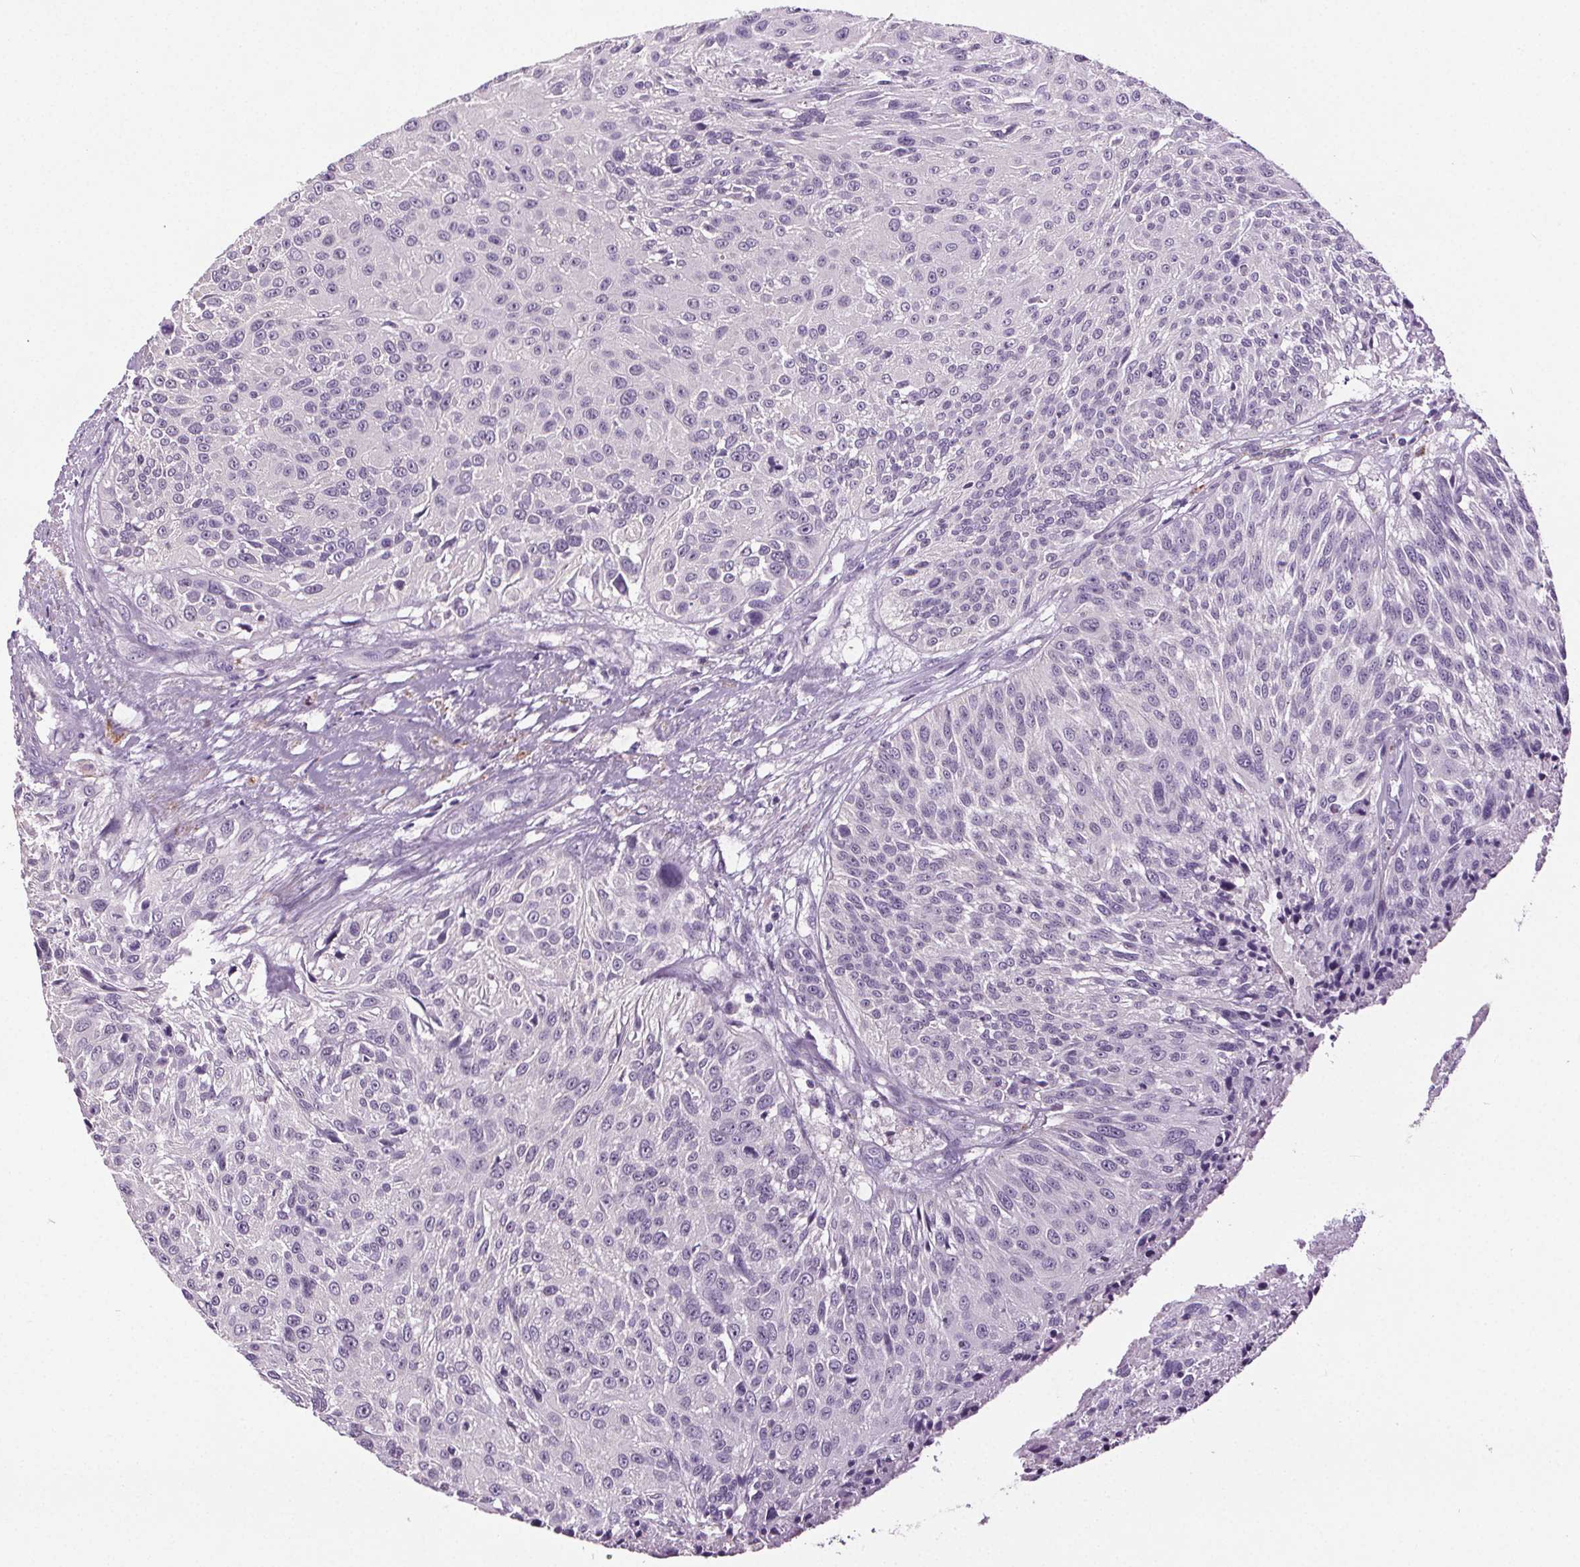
{"staining": {"intensity": "negative", "quantity": "none", "location": "none"}, "tissue": "urothelial cancer", "cell_type": "Tumor cells", "image_type": "cancer", "snomed": [{"axis": "morphology", "description": "Urothelial carcinoma, NOS"}, {"axis": "topography", "description": "Urinary bladder"}], "caption": "IHC micrograph of neoplastic tissue: human urothelial cancer stained with DAB (3,3'-diaminobenzidine) reveals no significant protein positivity in tumor cells. Nuclei are stained in blue.", "gene": "GPIHBP1", "patient": {"sex": "male", "age": 55}}